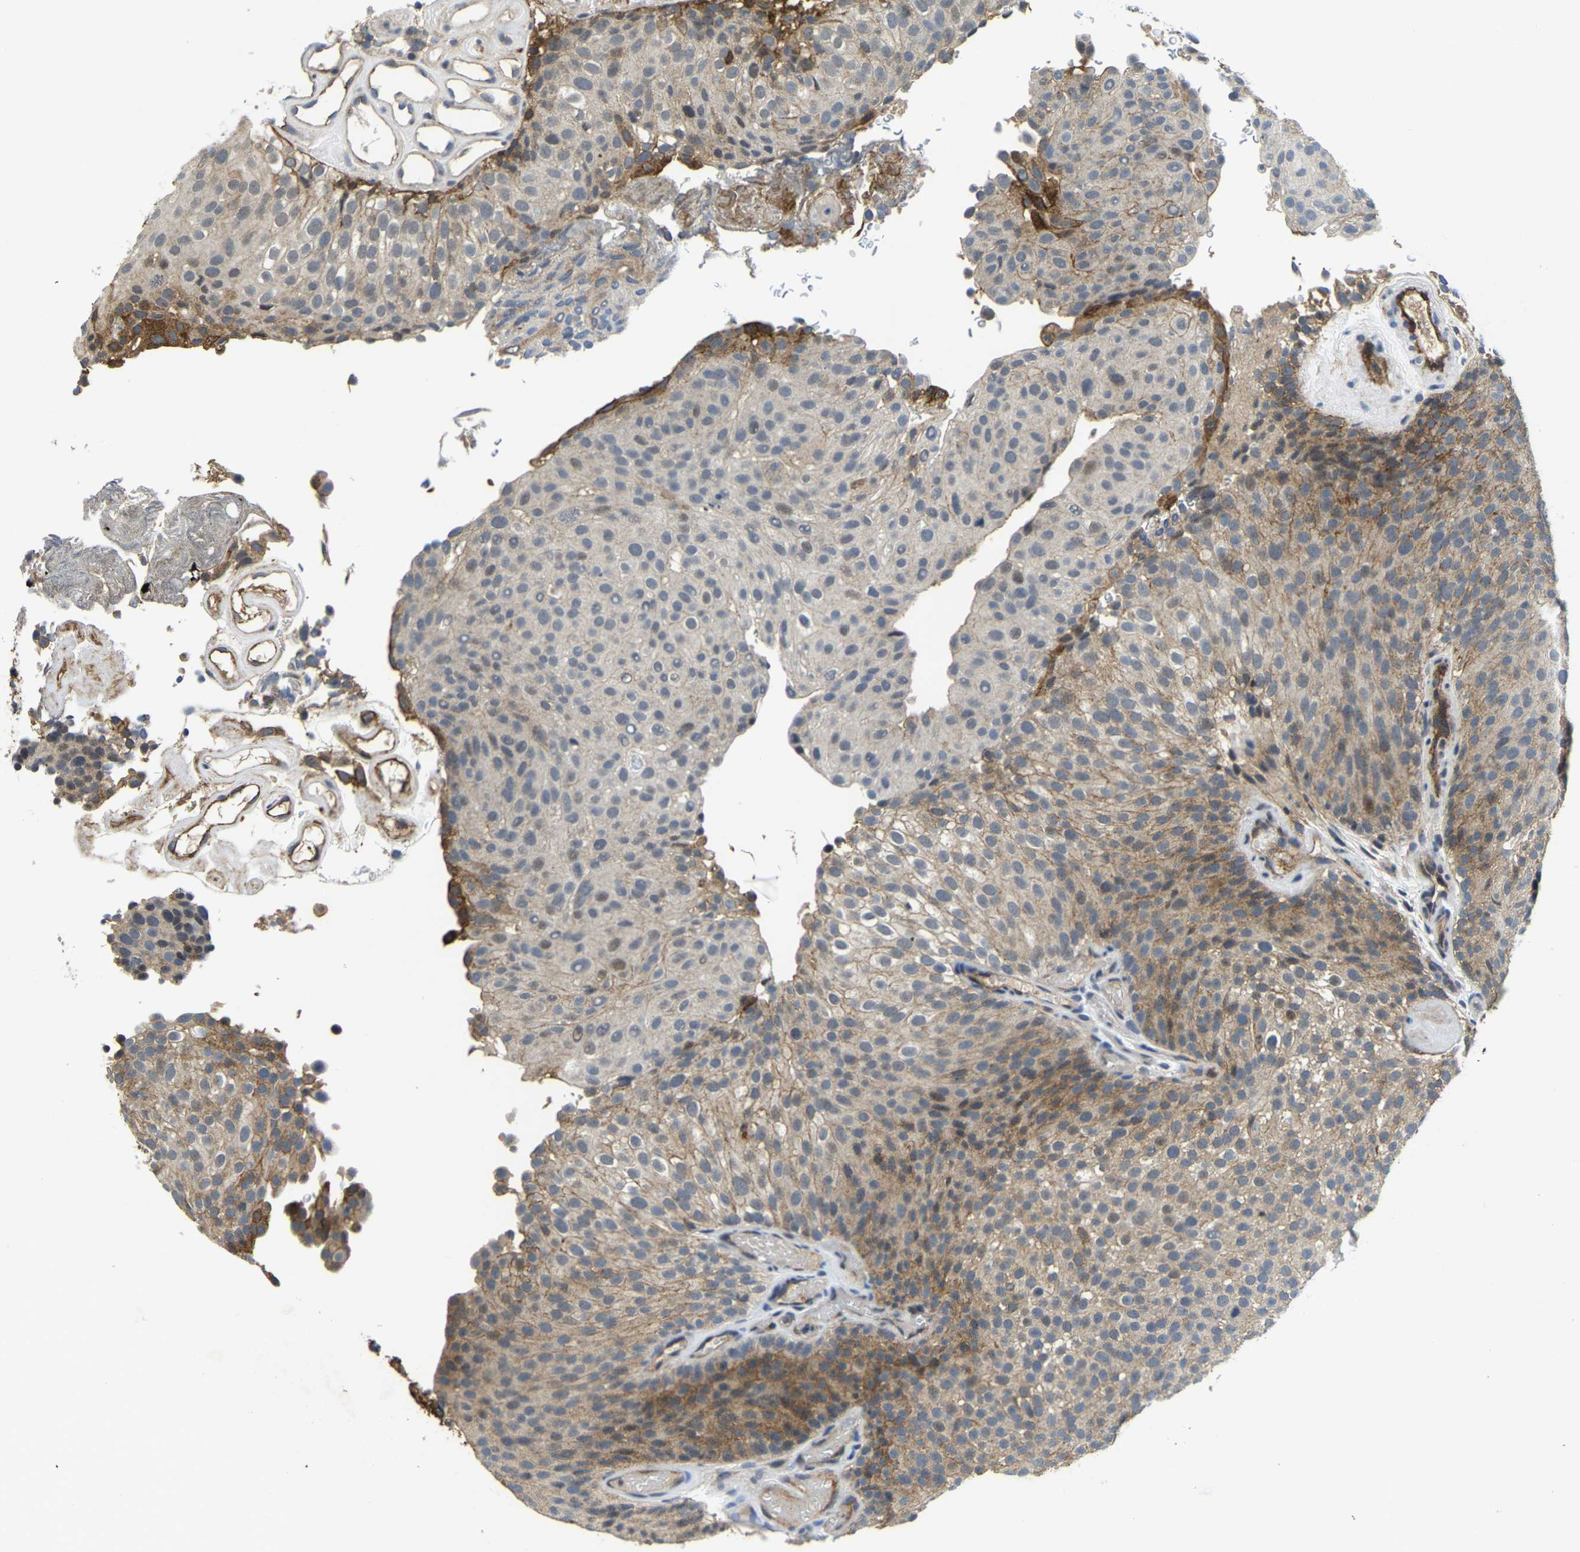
{"staining": {"intensity": "moderate", "quantity": ">75%", "location": "cytoplasmic/membranous"}, "tissue": "urothelial cancer", "cell_type": "Tumor cells", "image_type": "cancer", "snomed": [{"axis": "morphology", "description": "Urothelial carcinoma, Low grade"}, {"axis": "topography", "description": "Urinary bladder"}], "caption": "Low-grade urothelial carcinoma stained with immunohistochemistry (IHC) shows moderate cytoplasmic/membranous expression in about >75% of tumor cells.", "gene": "ITGA2", "patient": {"sex": "male", "age": 78}}